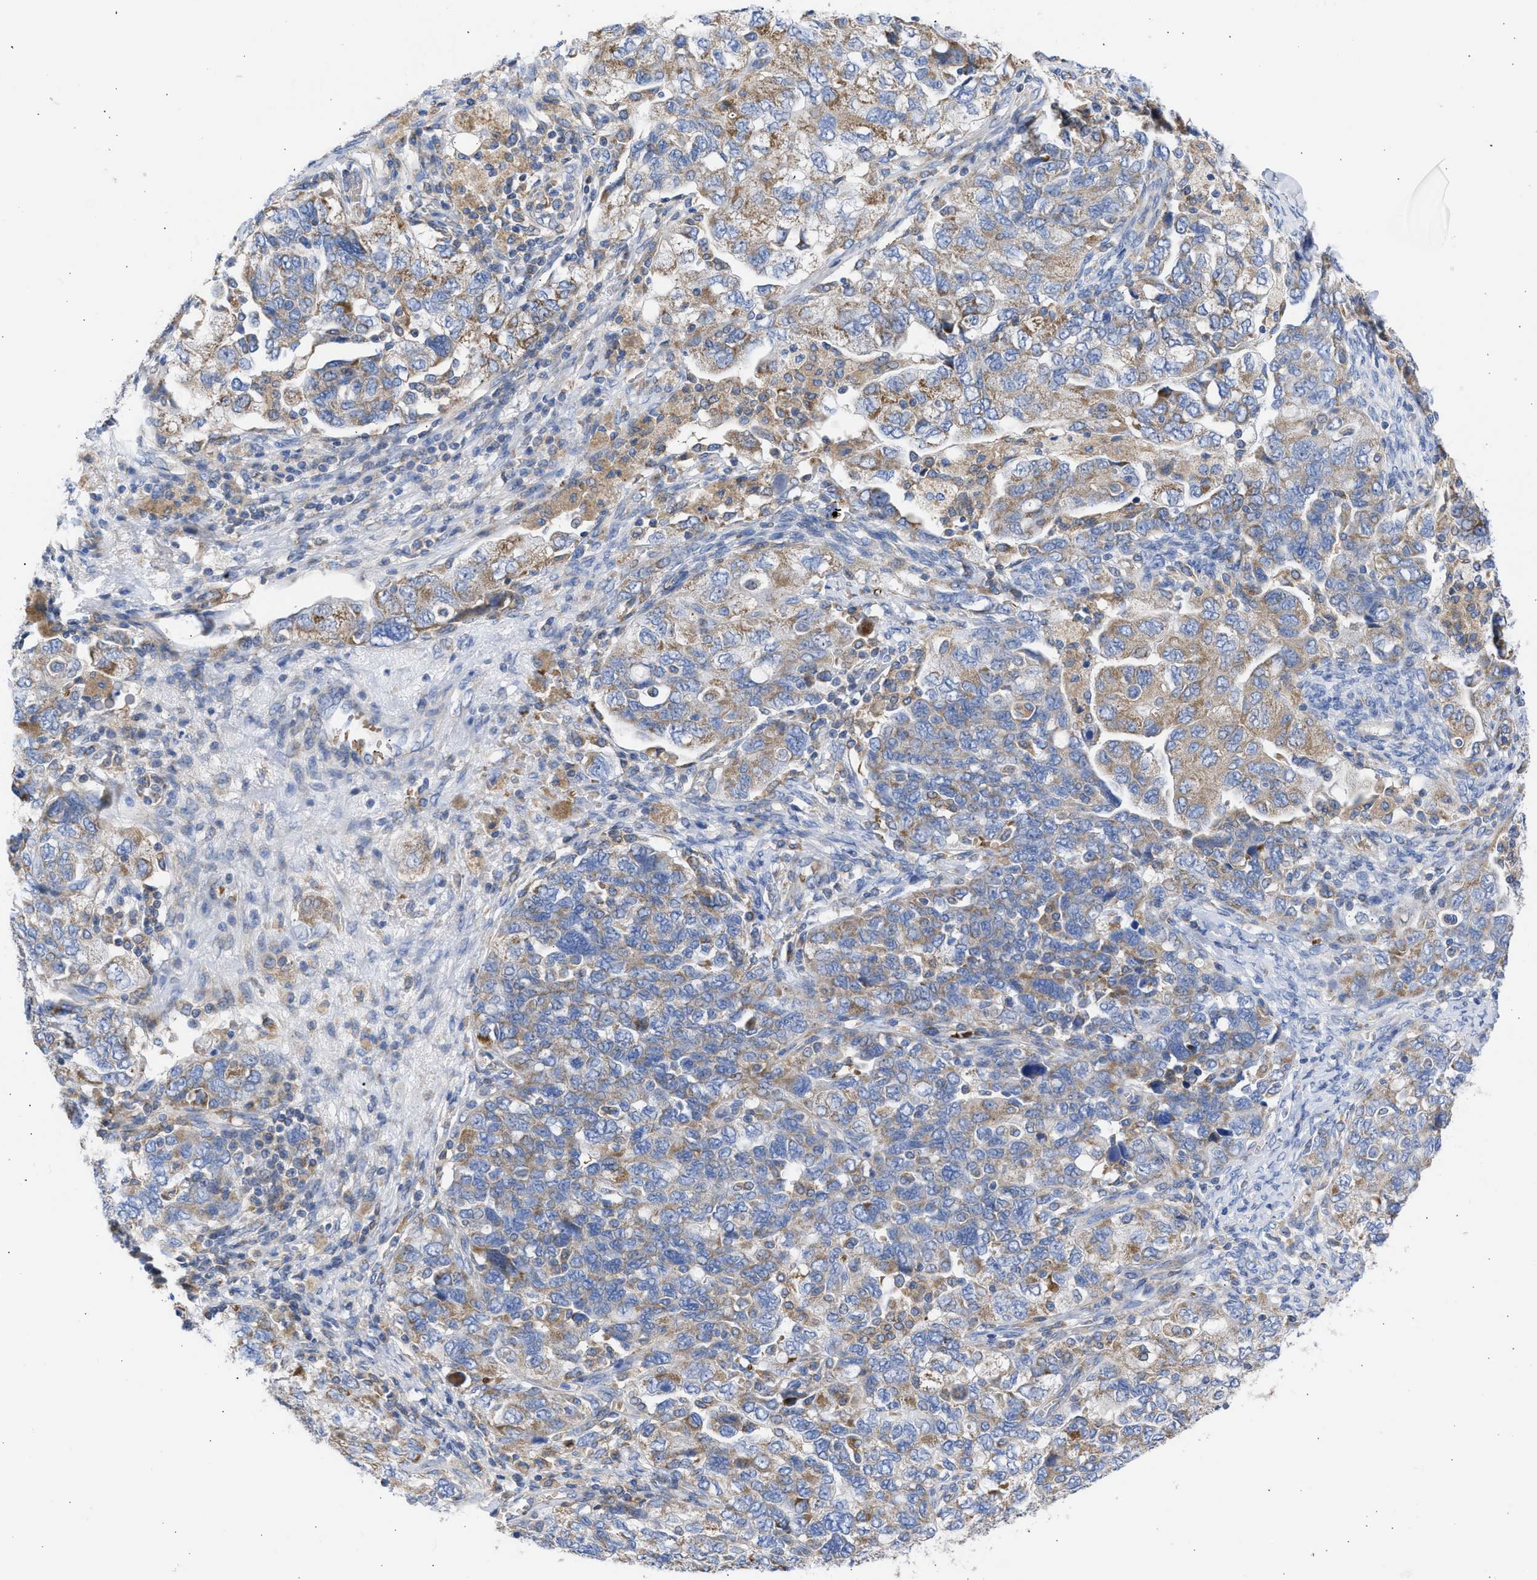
{"staining": {"intensity": "moderate", "quantity": ">75%", "location": "cytoplasmic/membranous"}, "tissue": "ovarian cancer", "cell_type": "Tumor cells", "image_type": "cancer", "snomed": [{"axis": "morphology", "description": "Carcinoma, NOS"}, {"axis": "morphology", "description": "Cystadenocarcinoma, serous, NOS"}, {"axis": "topography", "description": "Ovary"}], "caption": "This is a micrograph of IHC staining of ovarian cancer (carcinoma), which shows moderate positivity in the cytoplasmic/membranous of tumor cells.", "gene": "BTG3", "patient": {"sex": "female", "age": 69}}